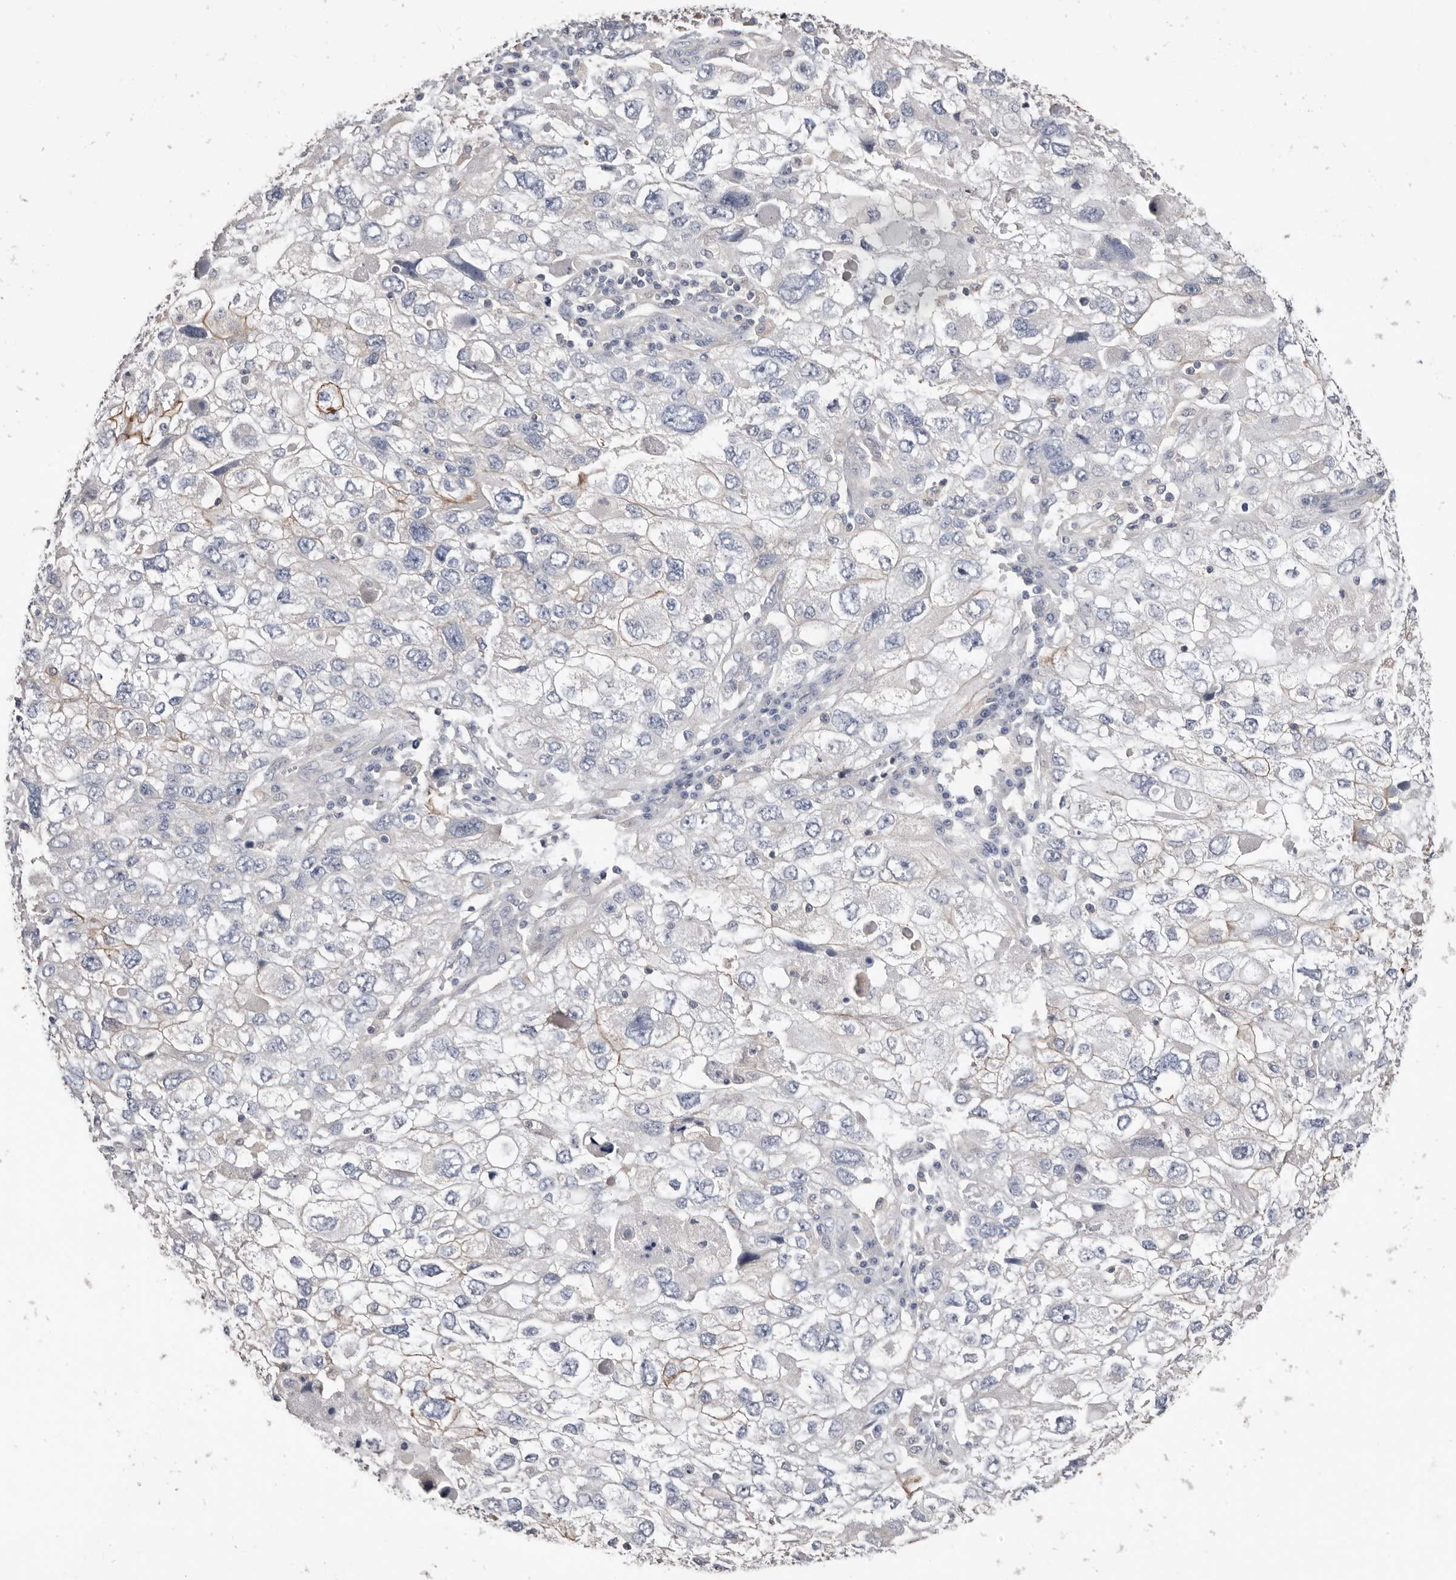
{"staining": {"intensity": "moderate", "quantity": "25%-75%", "location": "cytoplasmic/membranous"}, "tissue": "endometrial cancer", "cell_type": "Tumor cells", "image_type": "cancer", "snomed": [{"axis": "morphology", "description": "Adenocarcinoma, NOS"}, {"axis": "topography", "description": "Endometrium"}], "caption": "Immunohistochemical staining of human endometrial adenocarcinoma exhibits medium levels of moderate cytoplasmic/membranous protein staining in approximately 25%-75% of tumor cells. (Stains: DAB (3,3'-diaminobenzidine) in brown, nuclei in blue, Microscopy: brightfield microscopy at high magnification).", "gene": "S100A14", "patient": {"sex": "female", "age": 49}}